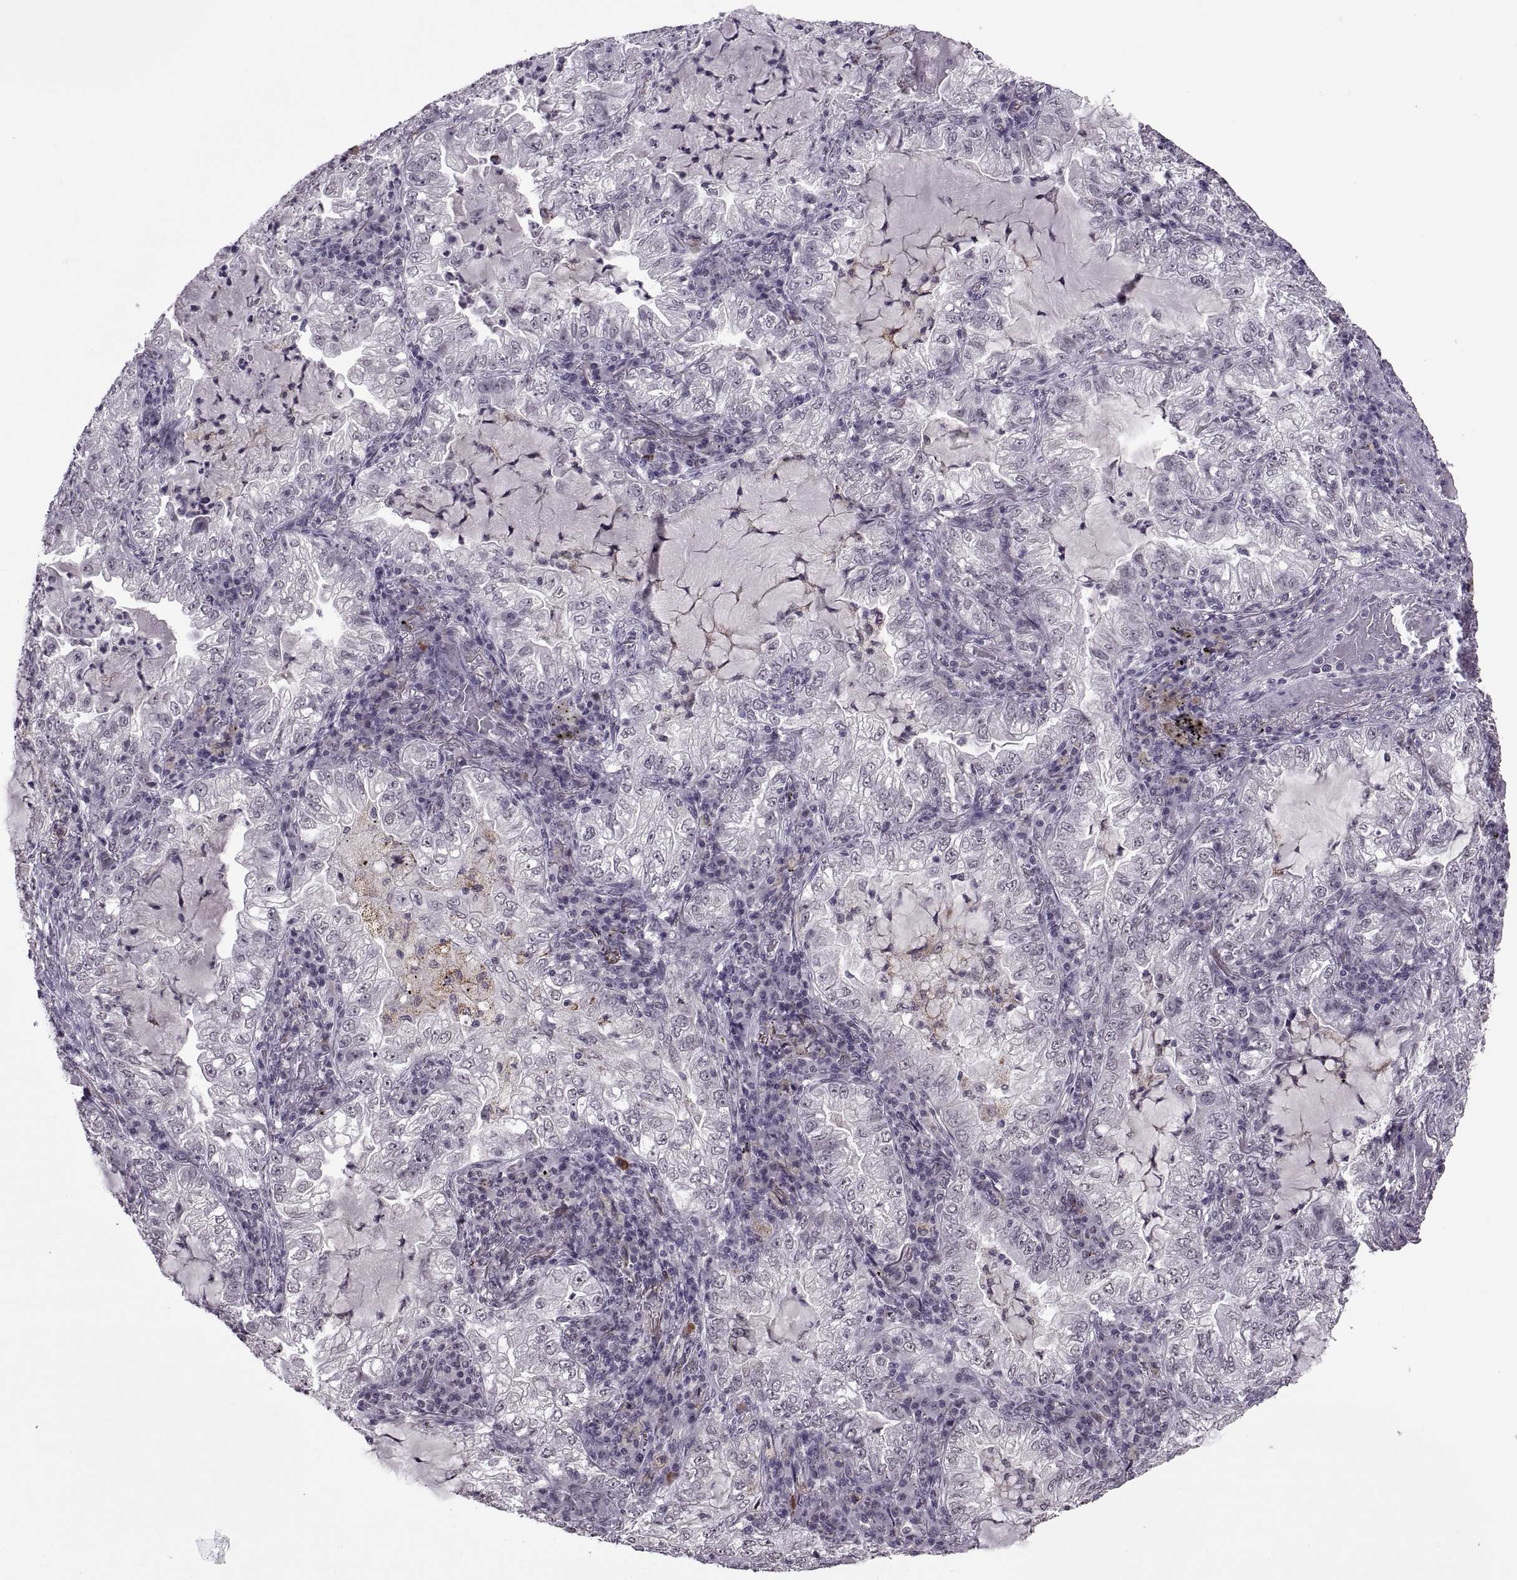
{"staining": {"intensity": "negative", "quantity": "none", "location": "none"}, "tissue": "lung cancer", "cell_type": "Tumor cells", "image_type": "cancer", "snomed": [{"axis": "morphology", "description": "Adenocarcinoma, NOS"}, {"axis": "topography", "description": "Lung"}], "caption": "Immunohistochemical staining of human lung cancer (adenocarcinoma) displays no significant positivity in tumor cells. Nuclei are stained in blue.", "gene": "OTP", "patient": {"sex": "female", "age": 73}}